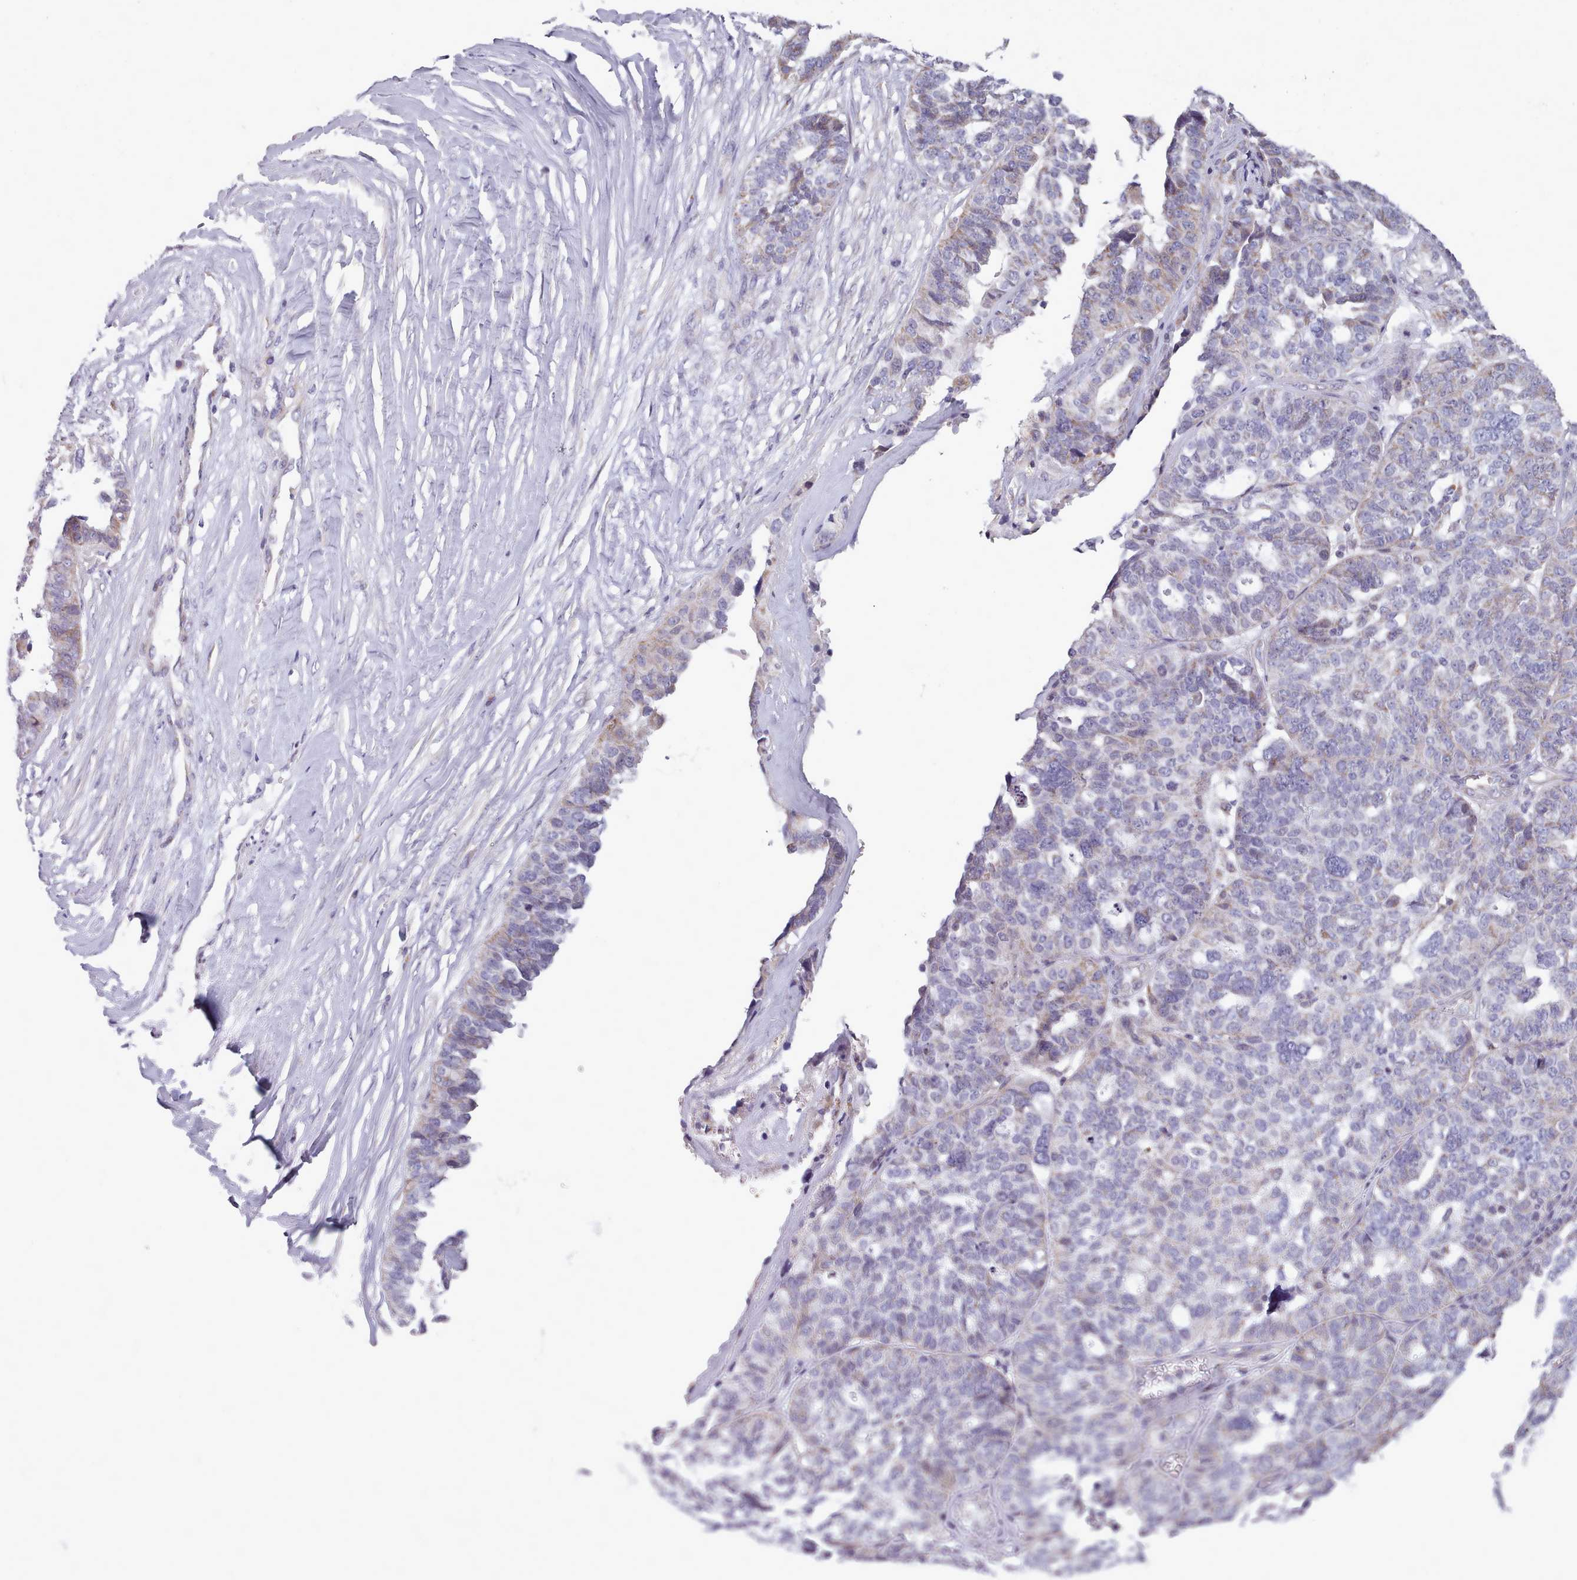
{"staining": {"intensity": "weak", "quantity": "<25%", "location": "cytoplasmic/membranous"}, "tissue": "ovarian cancer", "cell_type": "Tumor cells", "image_type": "cancer", "snomed": [{"axis": "morphology", "description": "Cystadenocarcinoma, serous, NOS"}, {"axis": "topography", "description": "Ovary"}], "caption": "Tumor cells are negative for brown protein staining in ovarian cancer (serous cystadenocarcinoma).", "gene": "SLC52A3", "patient": {"sex": "female", "age": 59}}